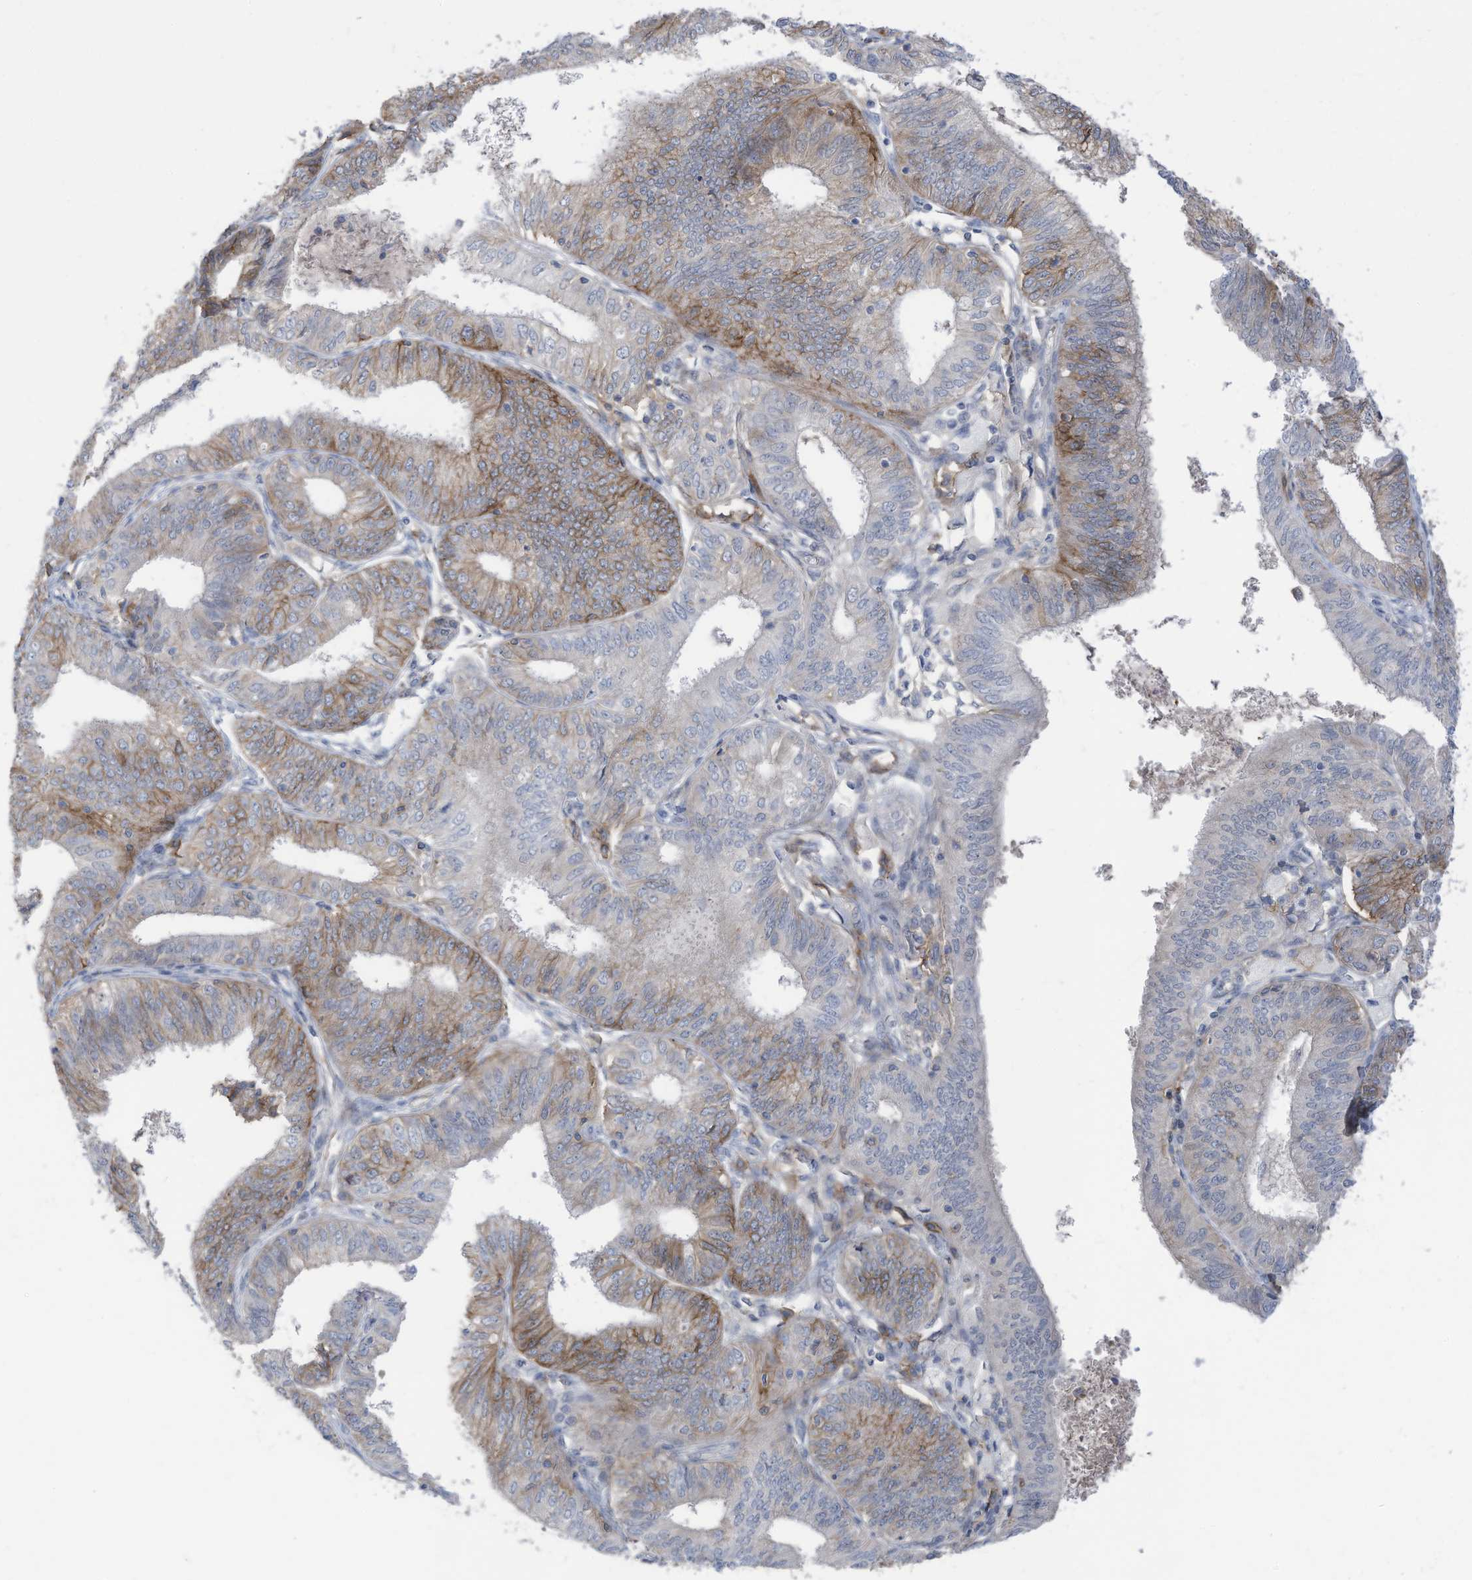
{"staining": {"intensity": "moderate", "quantity": "25%-75%", "location": "cytoplasmic/membranous"}, "tissue": "endometrial cancer", "cell_type": "Tumor cells", "image_type": "cancer", "snomed": [{"axis": "morphology", "description": "Adenocarcinoma, NOS"}, {"axis": "topography", "description": "Endometrium"}], "caption": "An immunohistochemistry (IHC) histopathology image of neoplastic tissue is shown. Protein staining in brown labels moderate cytoplasmic/membranous positivity in endometrial adenocarcinoma within tumor cells.", "gene": "SLC1A5", "patient": {"sex": "female", "age": 51}}